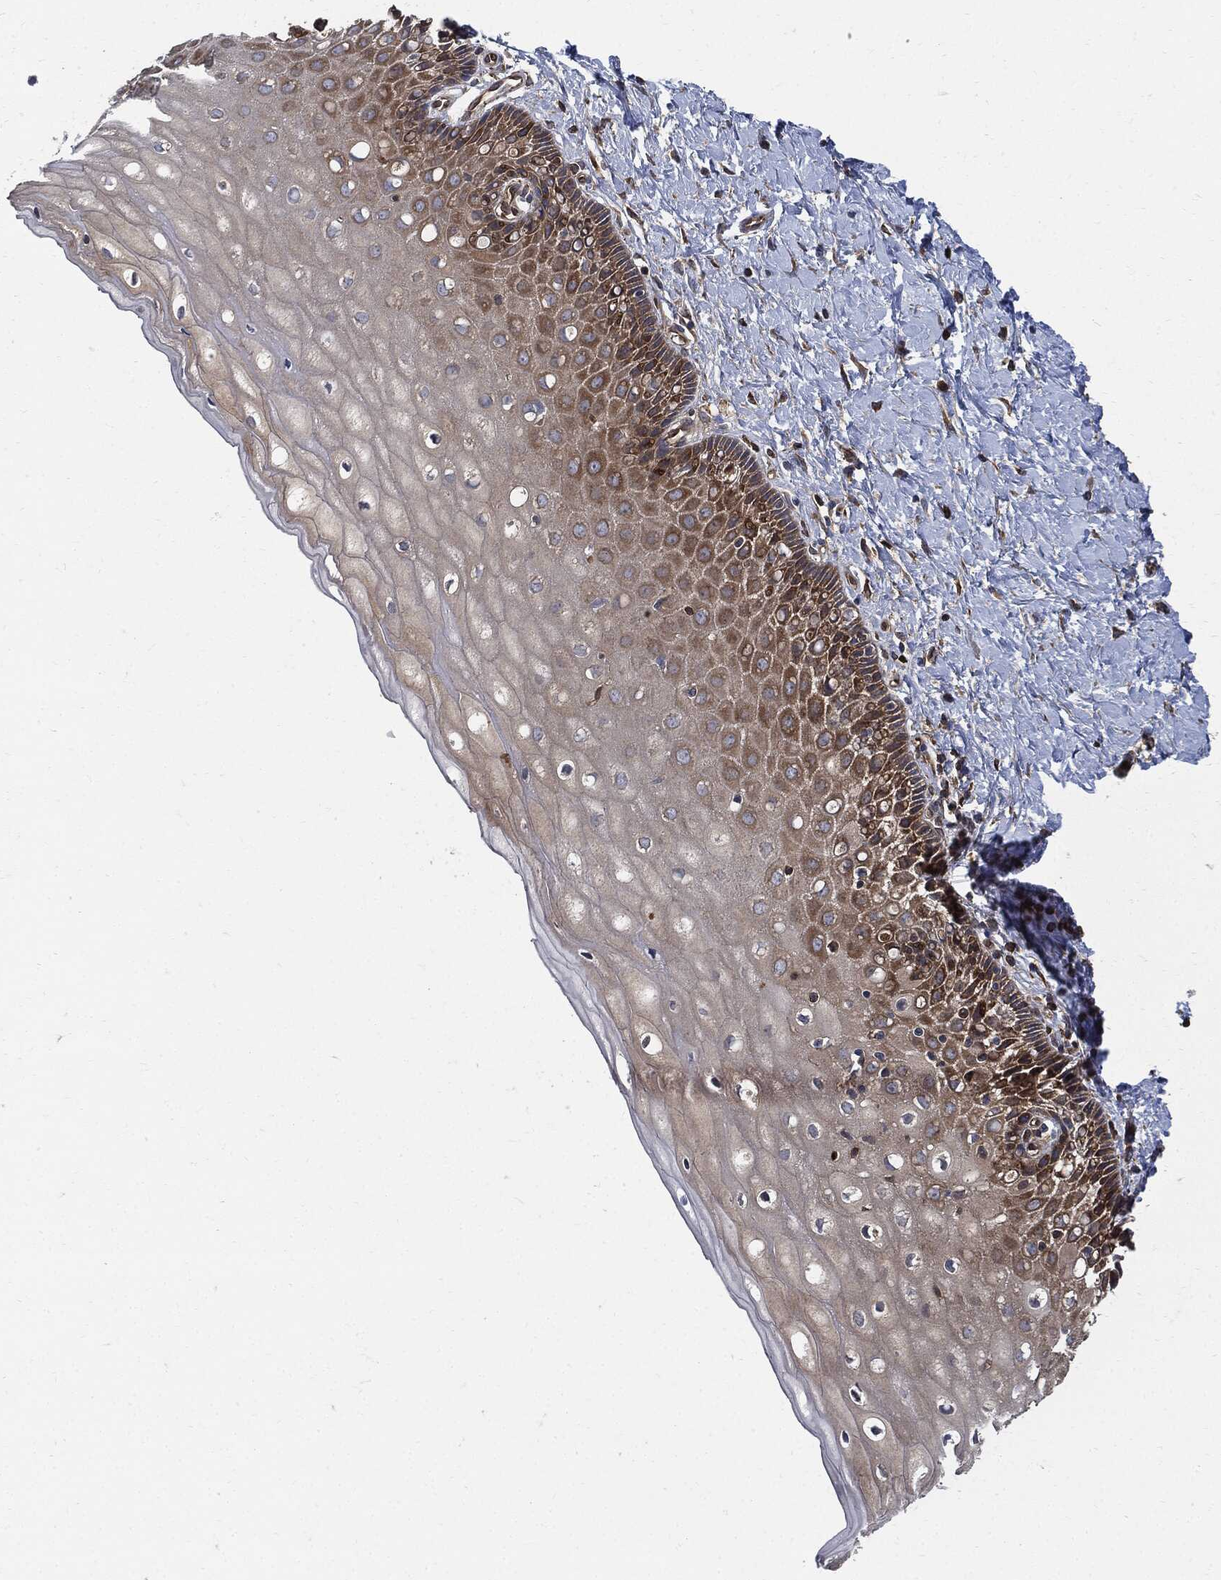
{"staining": {"intensity": "moderate", "quantity": "25%-75%", "location": "cytoplasmic/membranous"}, "tissue": "cervix", "cell_type": "Glandular cells", "image_type": "normal", "snomed": [{"axis": "morphology", "description": "Normal tissue, NOS"}, {"axis": "topography", "description": "Cervix"}], "caption": "Moderate cytoplasmic/membranous expression for a protein is present in approximately 25%-75% of glandular cells of unremarkable cervix using immunohistochemistry.", "gene": "XPNPEP1", "patient": {"sex": "female", "age": 37}}